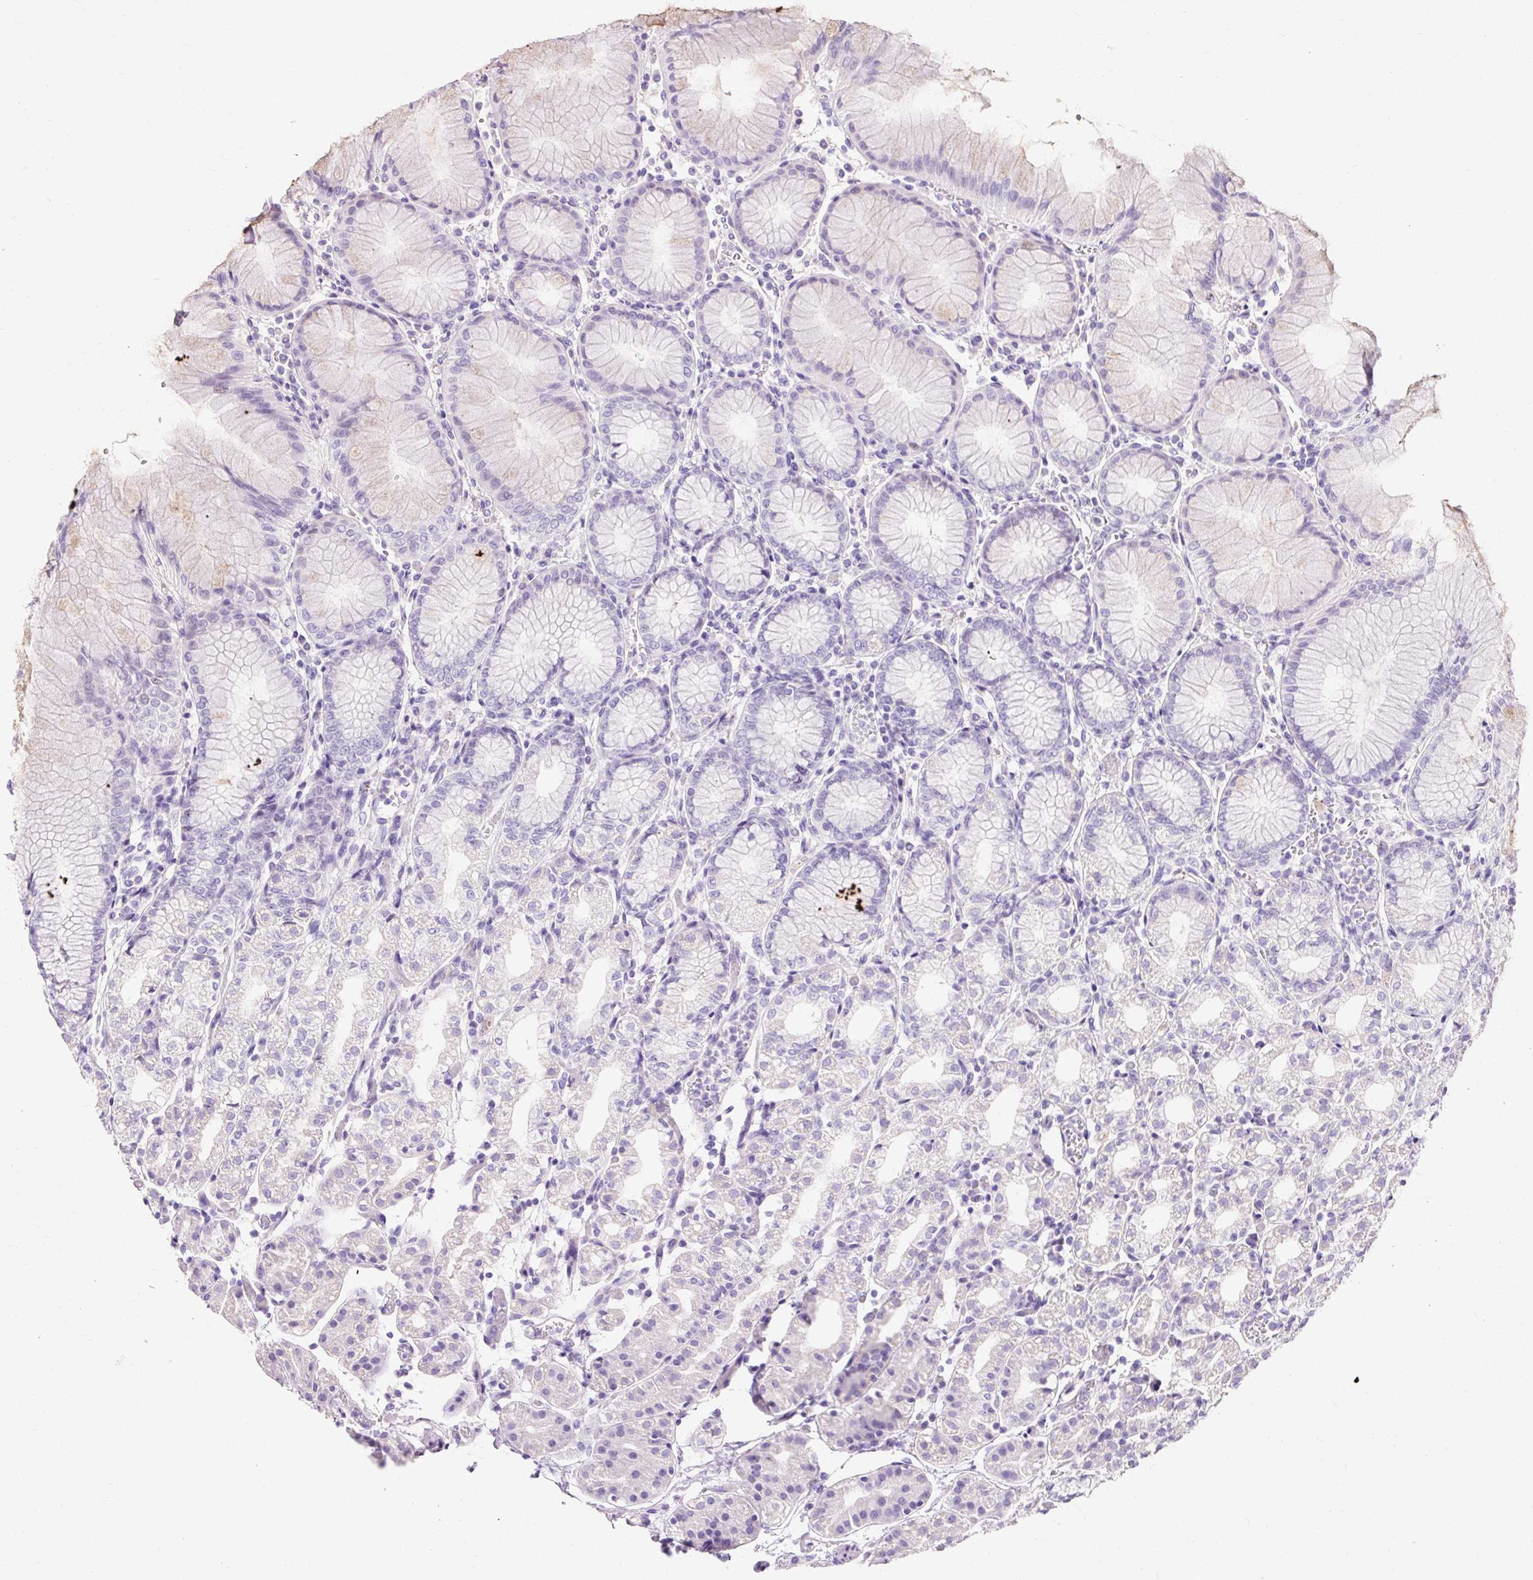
{"staining": {"intensity": "weak", "quantity": "<25%", "location": "cytoplasmic/membranous"}, "tissue": "stomach", "cell_type": "Glandular cells", "image_type": "normal", "snomed": [{"axis": "morphology", "description": "Normal tissue, NOS"}, {"axis": "topography", "description": "Stomach"}], "caption": "The image demonstrates no staining of glandular cells in normal stomach. The staining is performed using DAB brown chromogen with nuclei counter-stained in using hematoxylin.", "gene": "TMEM213", "patient": {"sex": "female", "age": 57}}